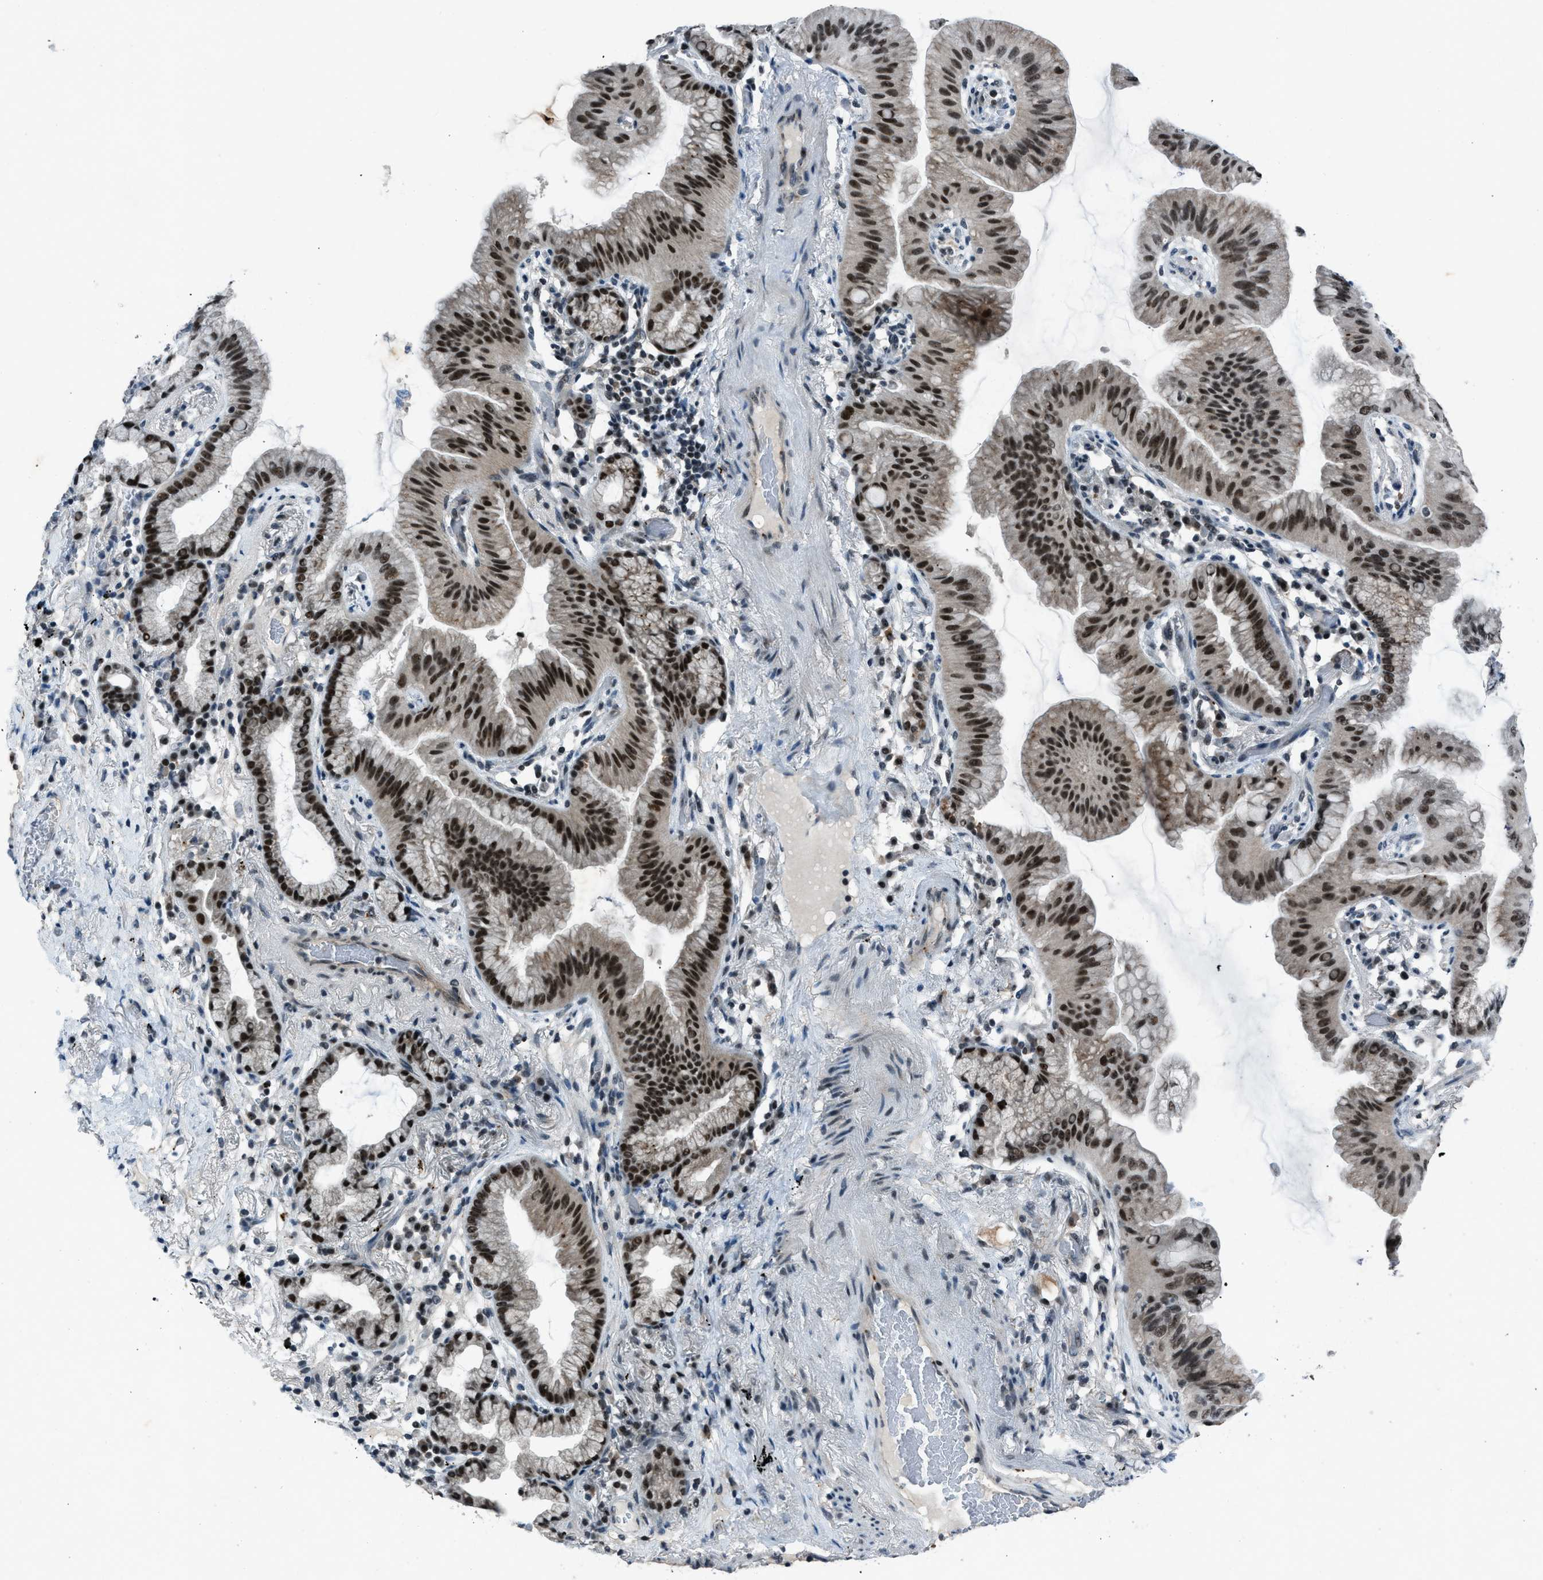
{"staining": {"intensity": "strong", "quantity": ">75%", "location": "nuclear"}, "tissue": "lung cancer", "cell_type": "Tumor cells", "image_type": "cancer", "snomed": [{"axis": "morphology", "description": "Normal tissue, NOS"}, {"axis": "morphology", "description": "Adenocarcinoma, NOS"}, {"axis": "topography", "description": "Bronchus"}, {"axis": "topography", "description": "Lung"}], "caption": "The image exhibits a brown stain indicating the presence of a protein in the nuclear of tumor cells in lung cancer.", "gene": "ADCY1", "patient": {"sex": "female", "age": 70}}